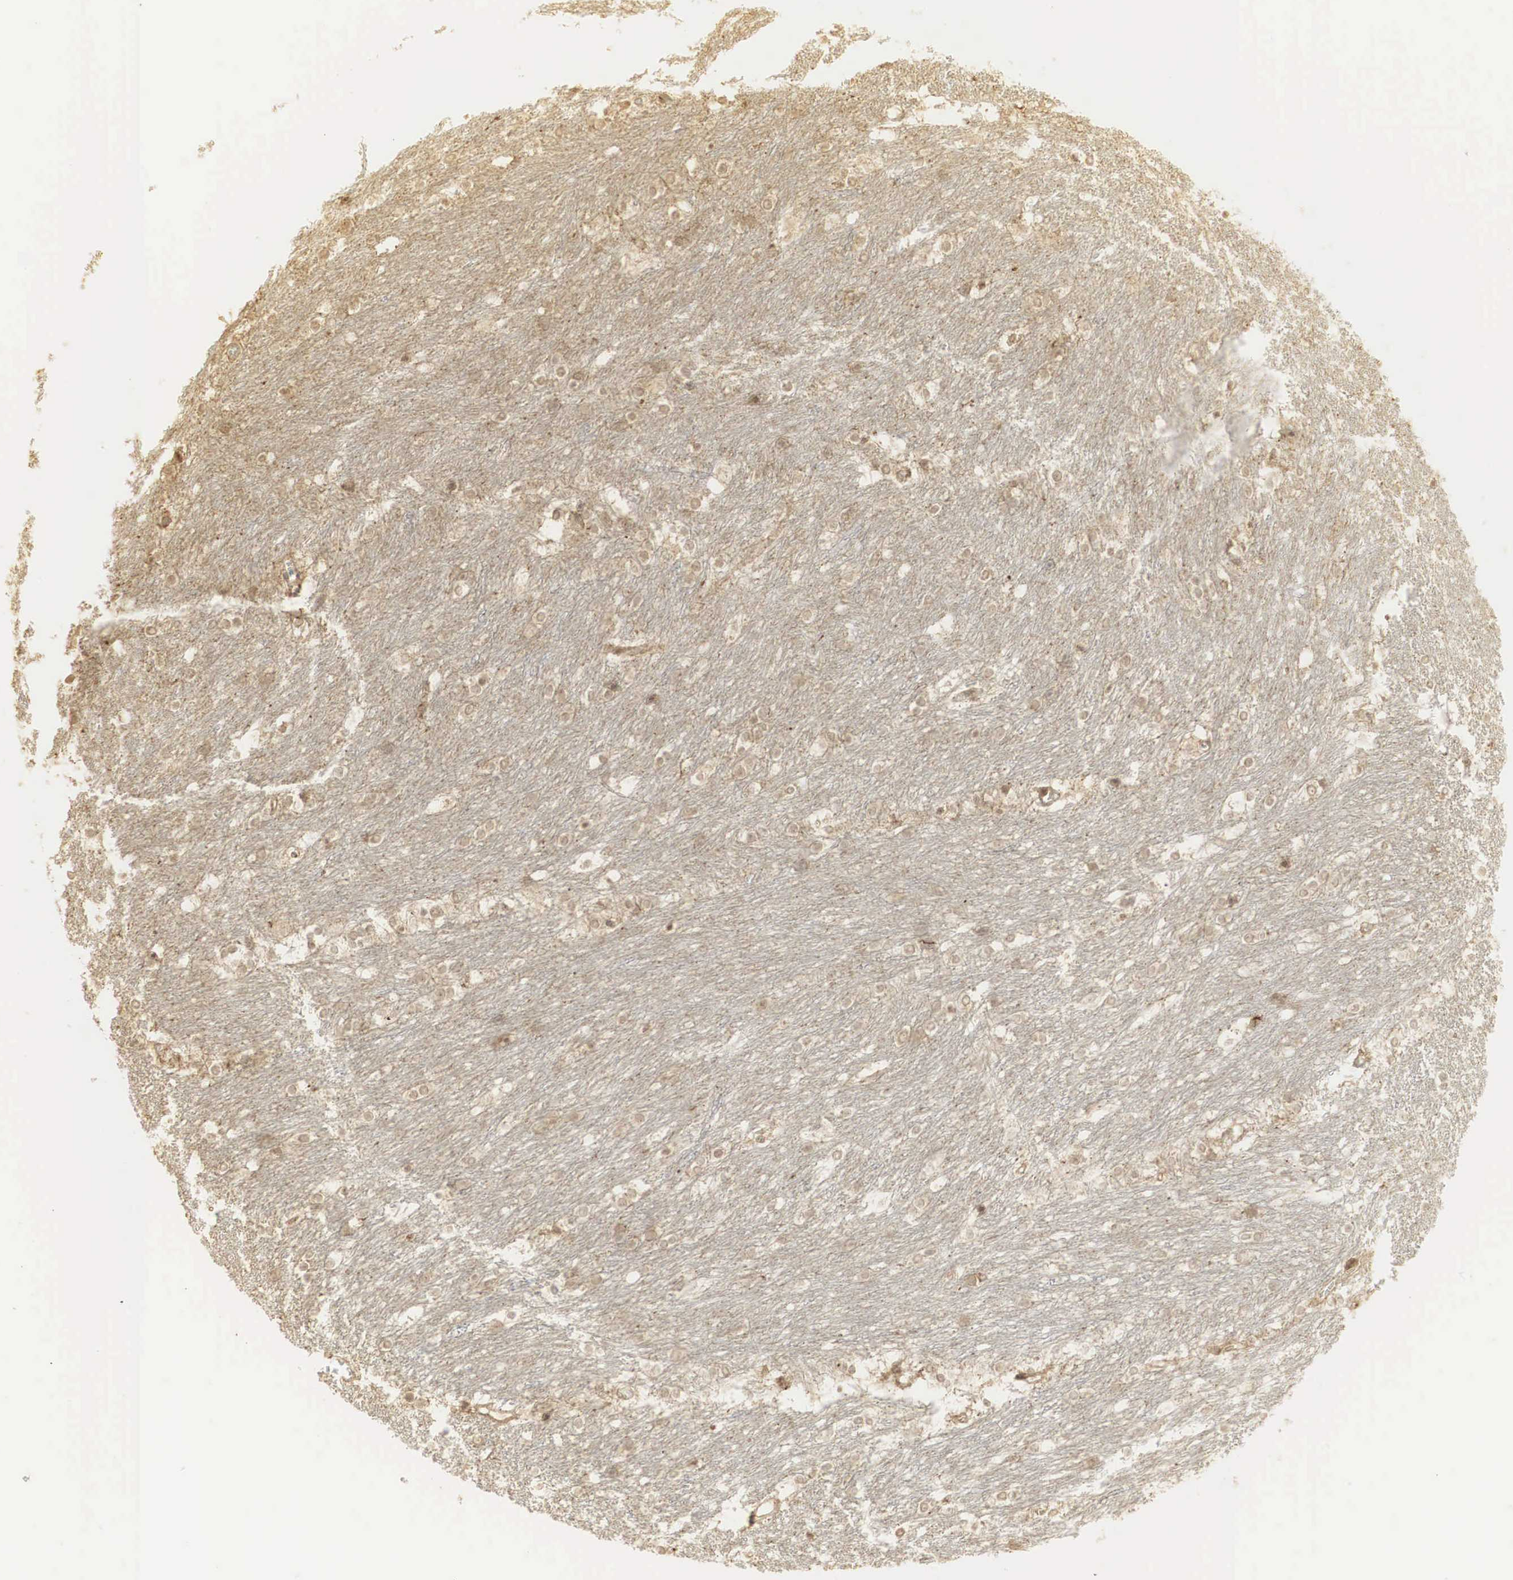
{"staining": {"intensity": "weak", "quantity": "25%-75%", "location": "cytoplasmic/membranous"}, "tissue": "caudate", "cell_type": "Glial cells", "image_type": "normal", "snomed": [{"axis": "morphology", "description": "Normal tissue, NOS"}, {"axis": "topography", "description": "Lateral ventricle wall"}], "caption": "Caudate stained with DAB IHC demonstrates low levels of weak cytoplasmic/membranous positivity in about 25%-75% of glial cells.", "gene": "RNF113A", "patient": {"sex": "female", "age": 19}}